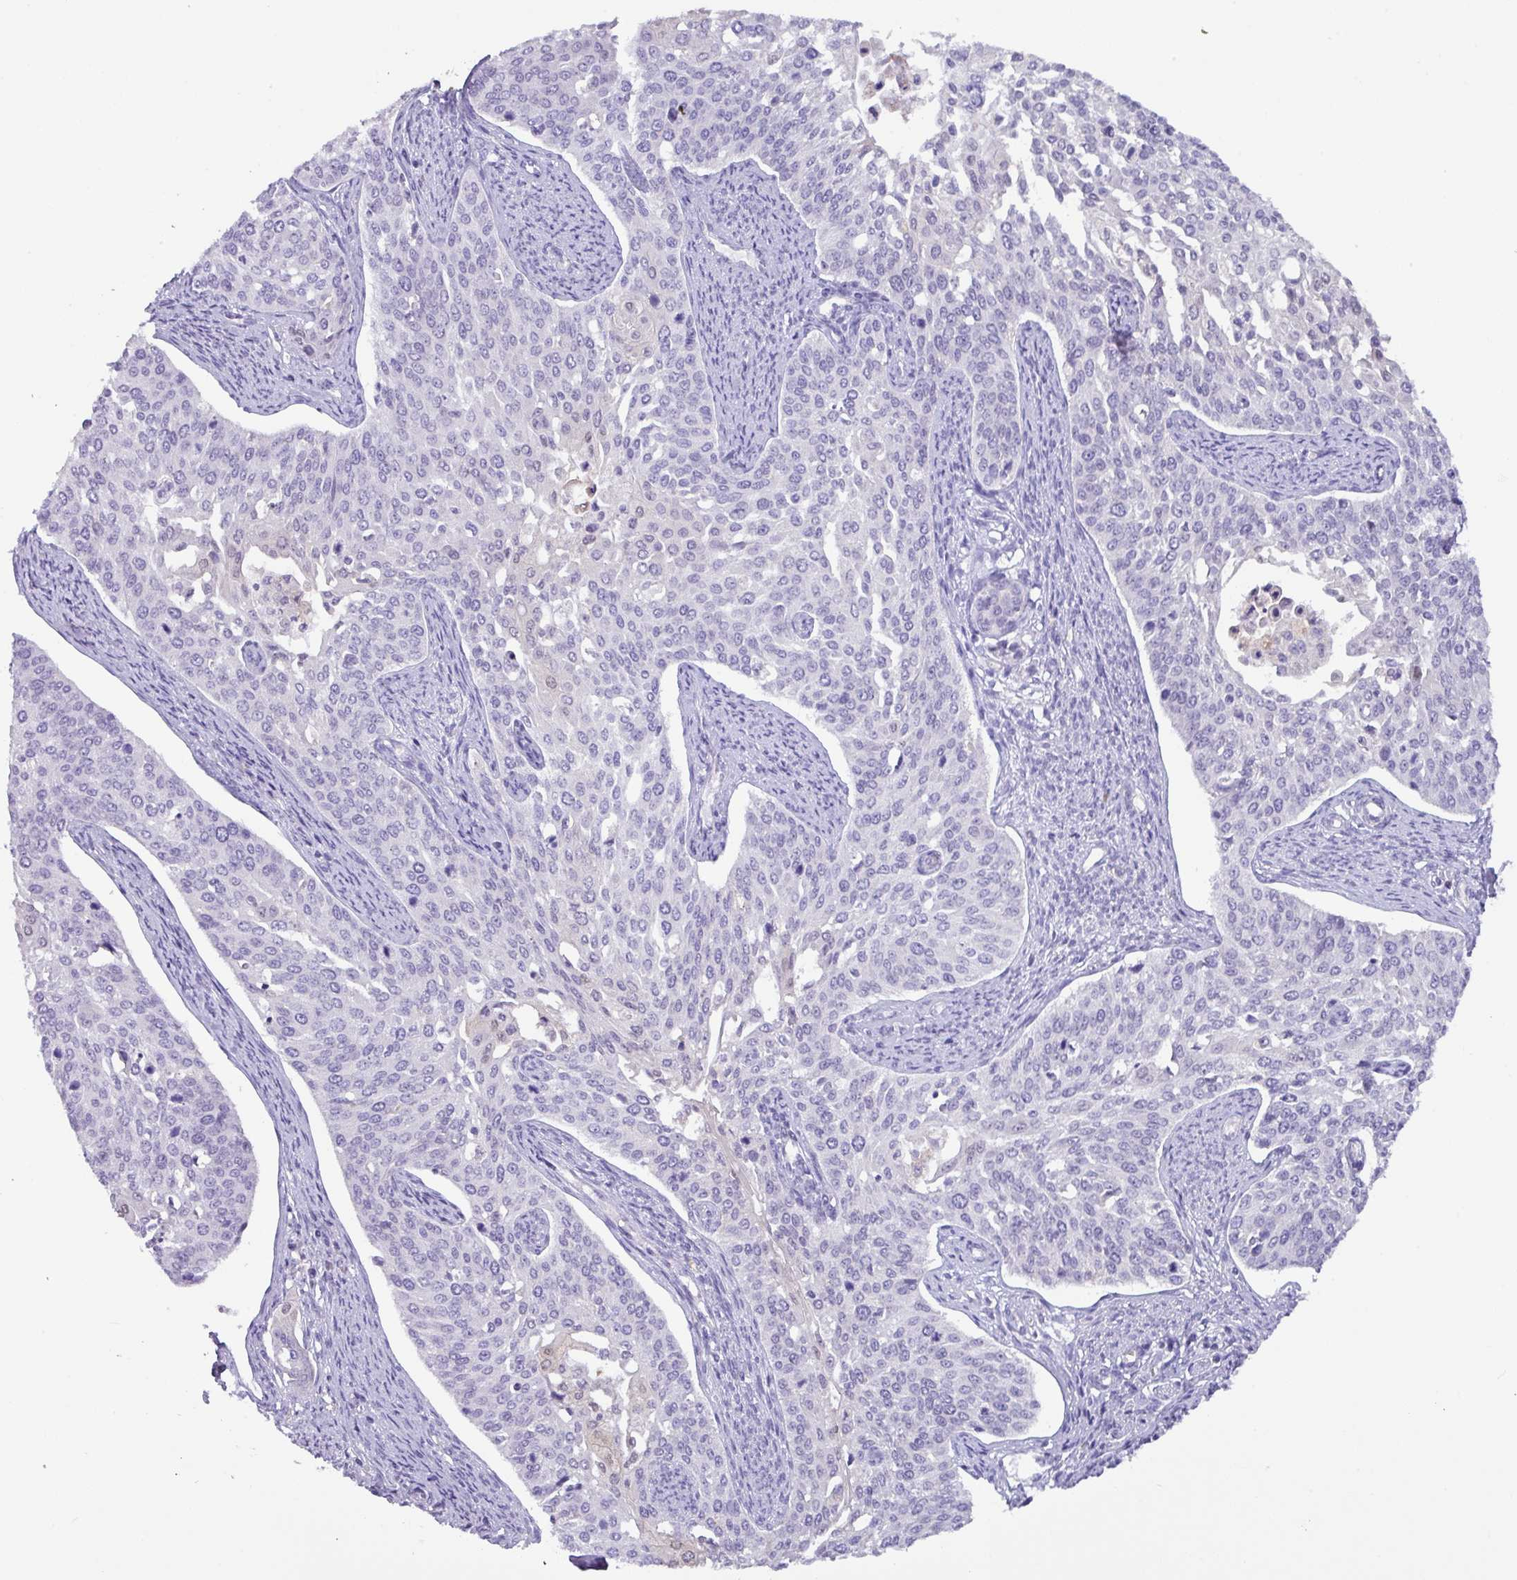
{"staining": {"intensity": "negative", "quantity": "none", "location": "none"}, "tissue": "cervical cancer", "cell_type": "Tumor cells", "image_type": "cancer", "snomed": [{"axis": "morphology", "description": "Squamous cell carcinoma, NOS"}, {"axis": "topography", "description": "Cervix"}], "caption": "Immunohistochemistry micrograph of human squamous cell carcinoma (cervical) stained for a protein (brown), which displays no staining in tumor cells.", "gene": "ZNF524", "patient": {"sex": "female", "age": 44}}